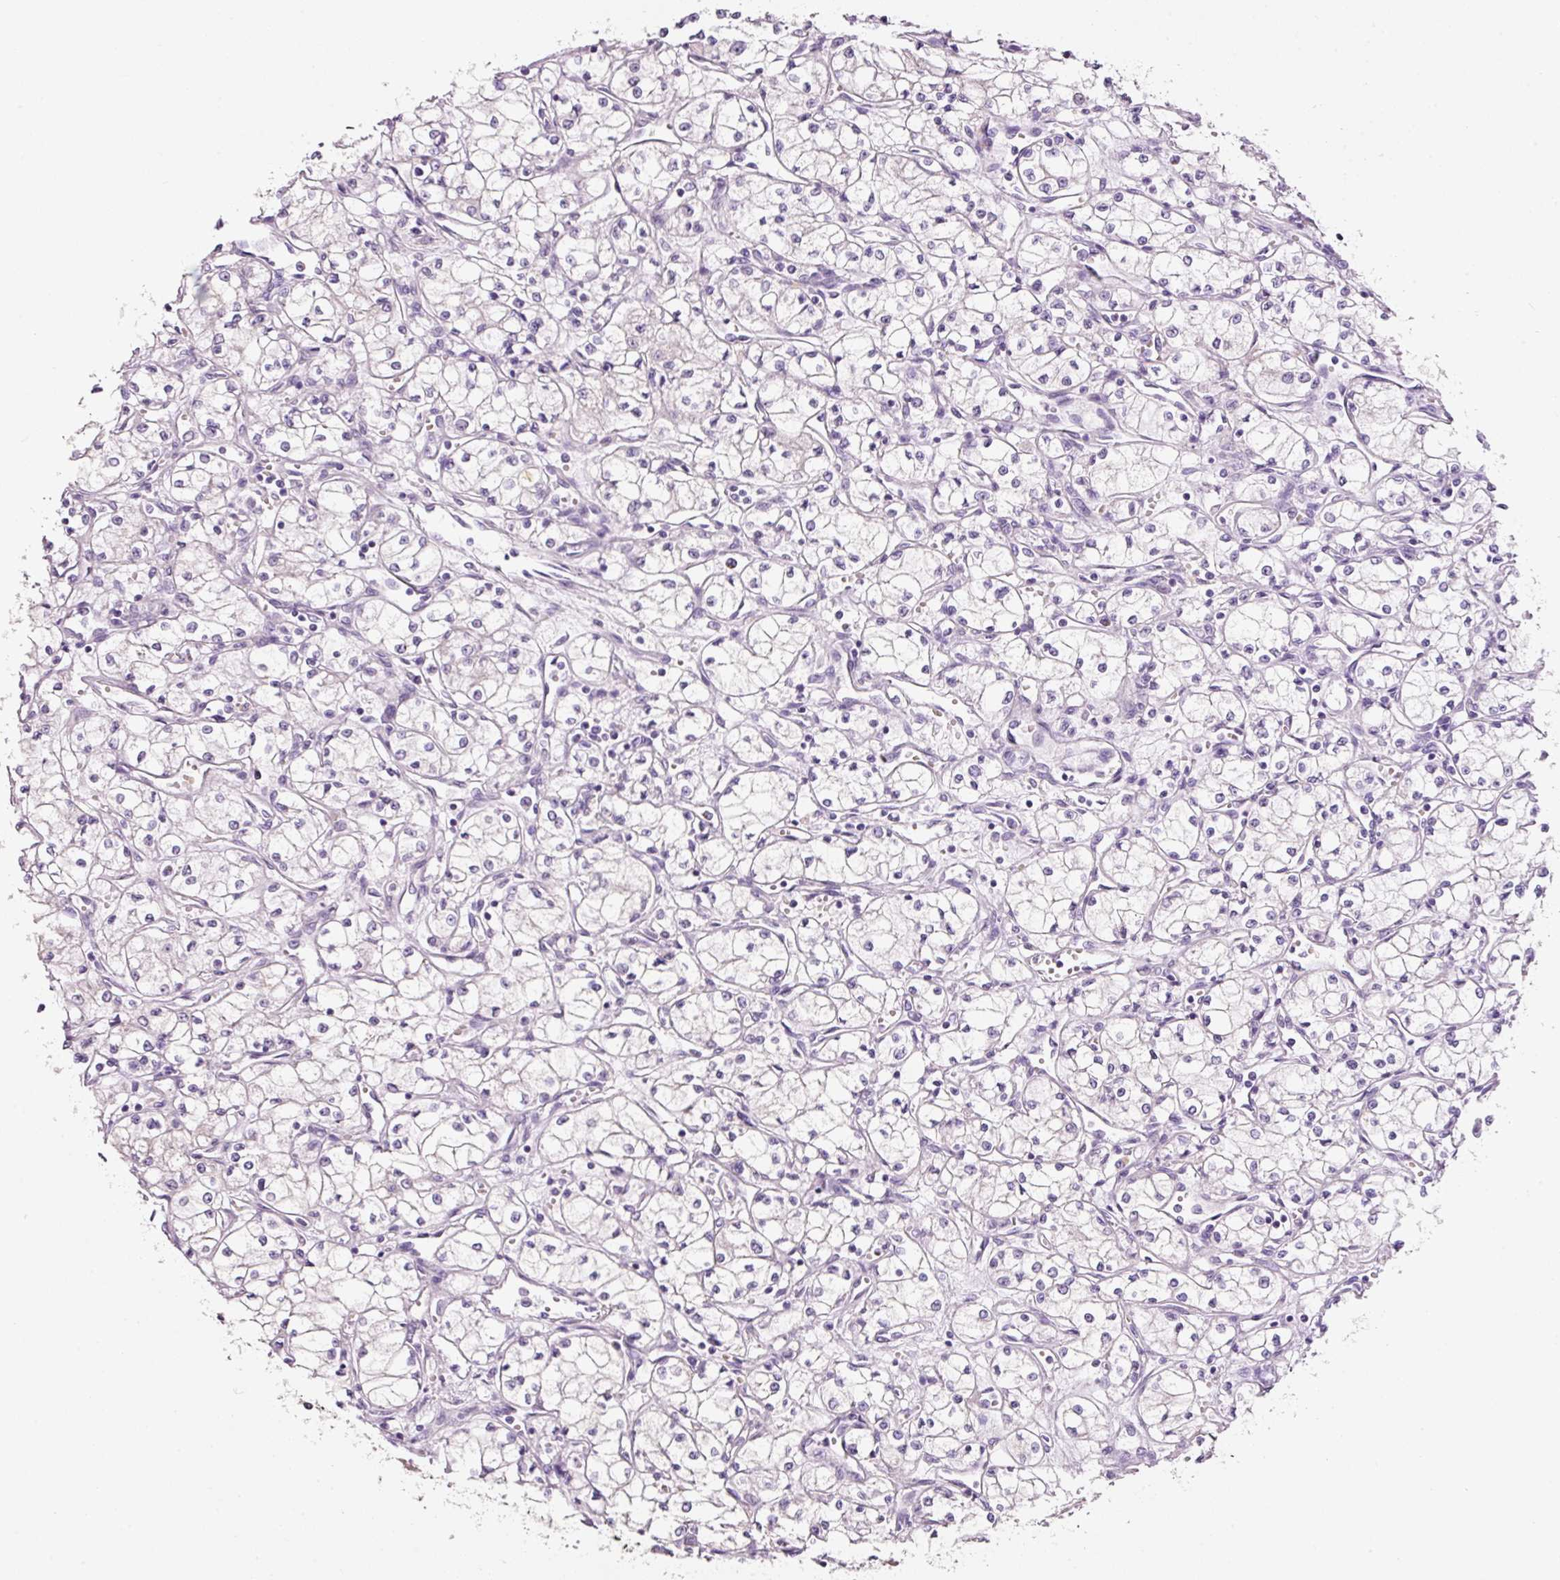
{"staining": {"intensity": "negative", "quantity": "none", "location": "none"}, "tissue": "renal cancer", "cell_type": "Tumor cells", "image_type": "cancer", "snomed": [{"axis": "morphology", "description": "Normal tissue, NOS"}, {"axis": "morphology", "description": "Adenocarcinoma, NOS"}, {"axis": "topography", "description": "Kidney"}], "caption": "A high-resolution image shows IHC staining of renal adenocarcinoma, which demonstrates no significant staining in tumor cells.", "gene": "TENT5C", "patient": {"sex": "male", "age": 59}}